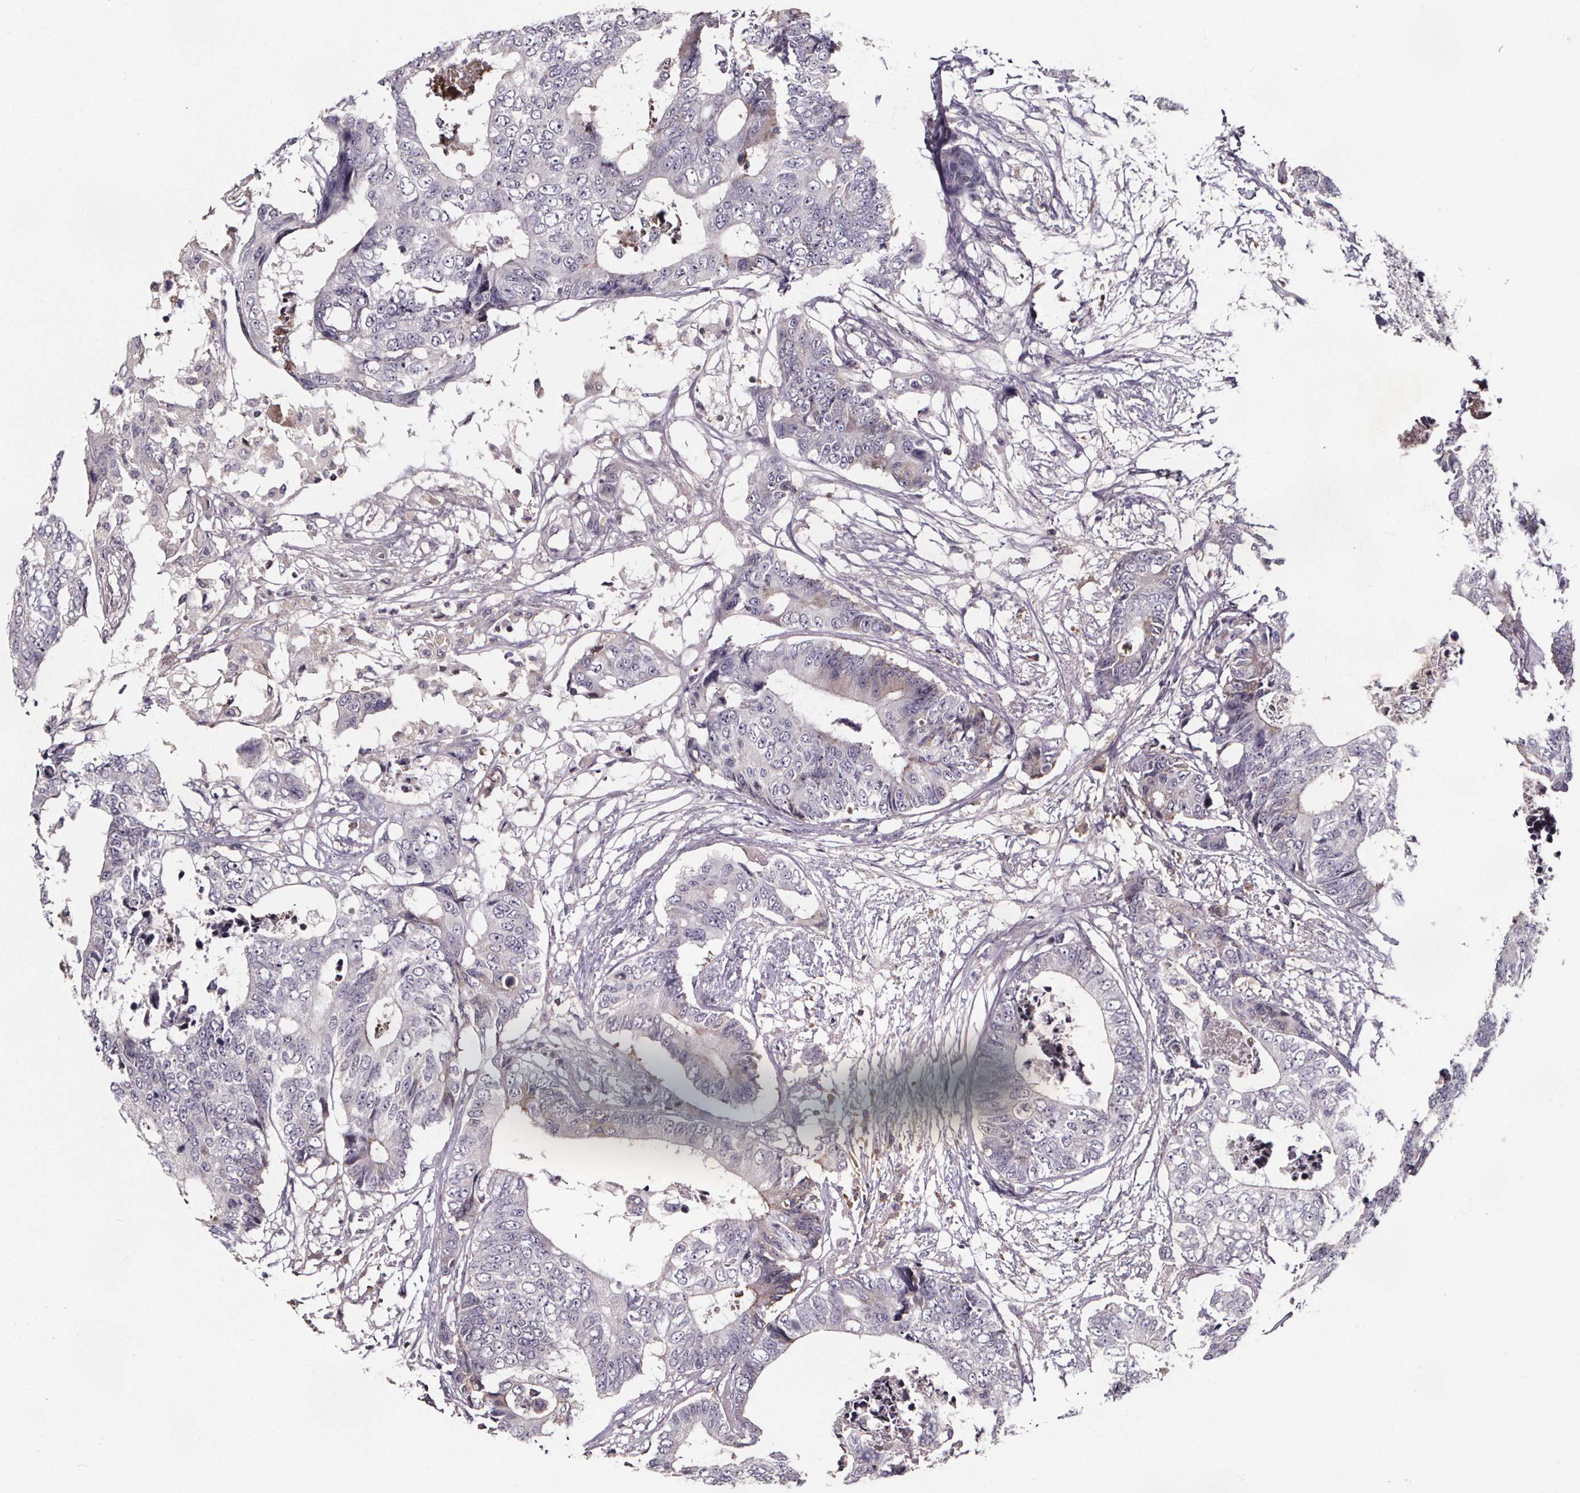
{"staining": {"intensity": "negative", "quantity": "none", "location": "none"}, "tissue": "colorectal cancer", "cell_type": "Tumor cells", "image_type": "cancer", "snomed": [{"axis": "morphology", "description": "Adenocarcinoma, NOS"}, {"axis": "topography", "description": "Colon"}], "caption": "Adenocarcinoma (colorectal) stained for a protein using immunohistochemistry displays no expression tumor cells.", "gene": "NPHP4", "patient": {"sex": "female", "age": 48}}